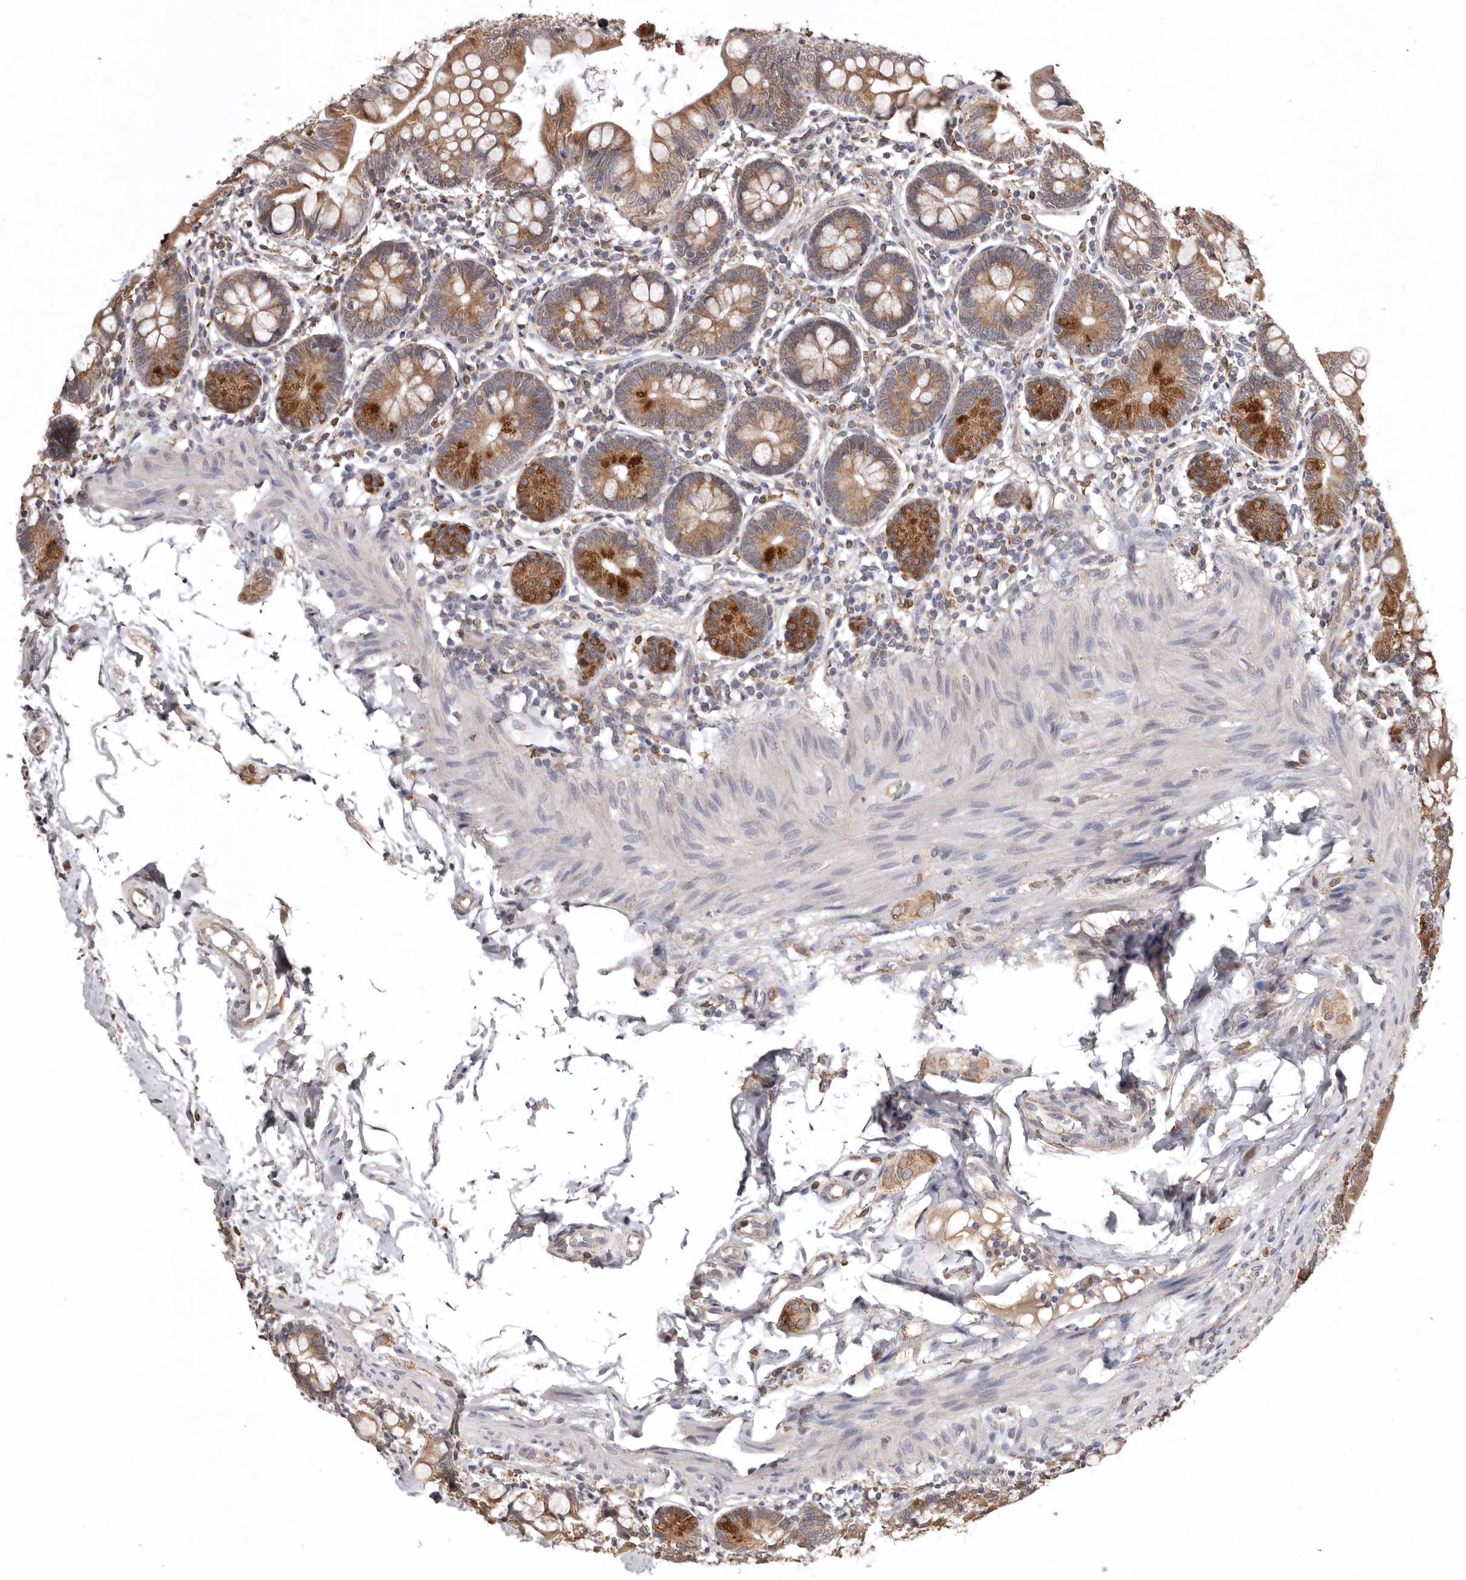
{"staining": {"intensity": "moderate", "quantity": ">75%", "location": "cytoplasmic/membranous"}, "tissue": "small intestine", "cell_type": "Glandular cells", "image_type": "normal", "snomed": [{"axis": "morphology", "description": "Normal tissue, NOS"}, {"axis": "topography", "description": "Small intestine"}], "caption": "A high-resolution photomicrograph shows IHC staining of normal small intestine, which reveals moderate cytoplasmic/membranous expression in approximately >75% of glandular cells. The staining was performed using DAB to visualize the protein expression in brown, while the nuclei were stained in blue with hematoxylin (Magnification: 20x).", "gene": "INKA2", "patient": {"sex": "male", "age": 7}}